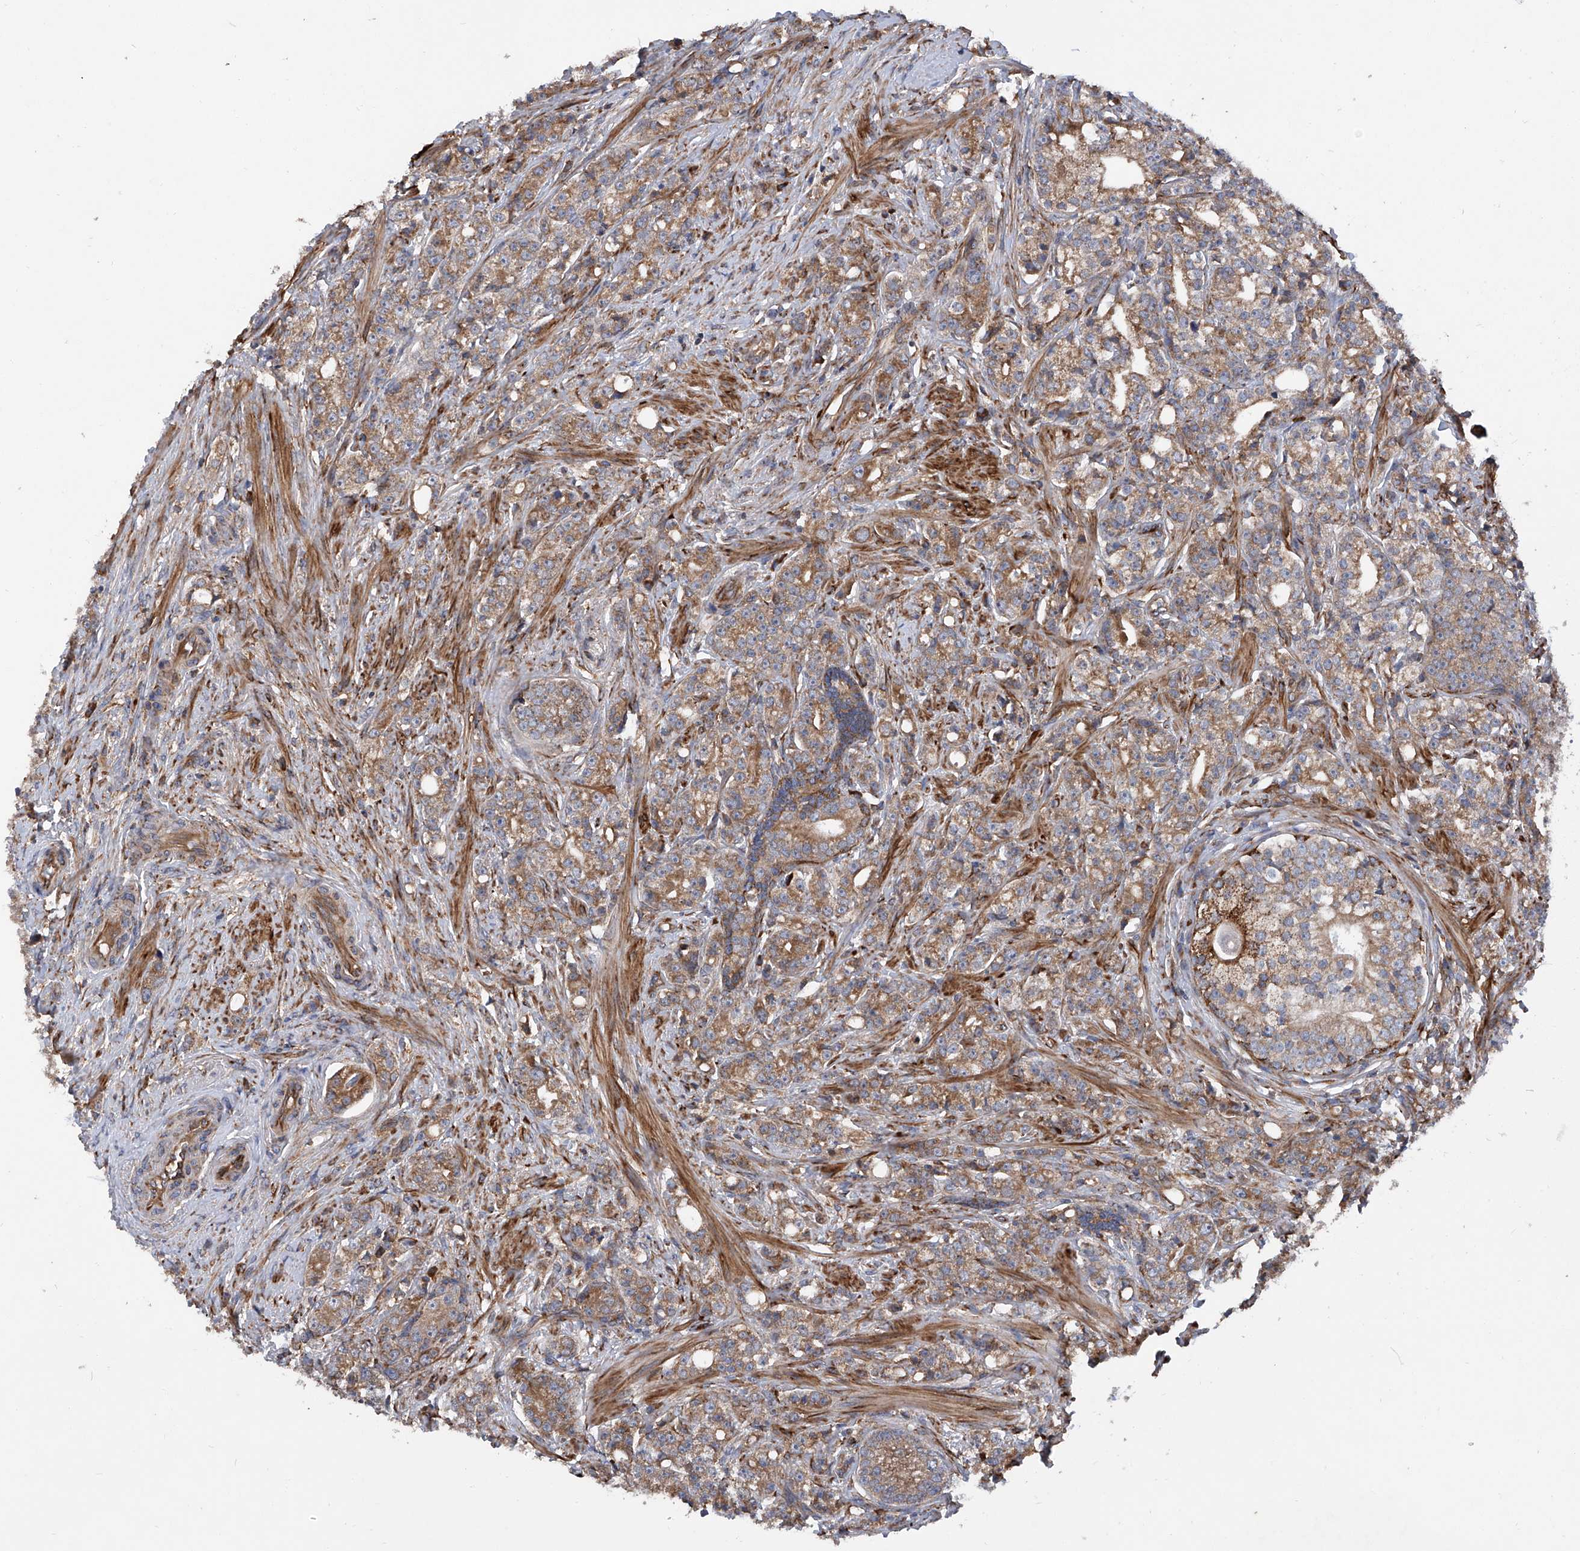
{"staining": {"intensity": "moderate", "quantity": "25%-75%", "location": "cytoplasmic/membranous"}, "tissue": "prostate cancer", "cell_type": "Tumor cells", "image_type": "cancer", "snomed": [{"axis": "morphology", "description": "Adenocarcinoma, High grade"}, {"axis": "topography", "description": "Prostate"}], "caption": "Immunohistochemical staining of human prostate cancer displays medium levels of moderate cytoplasmic/membranous protein staining in approximately 25%-75% of tumor cells. The staining is performed using DAB brown chromogen to label protein expression. The nuclei are counter-stained blue using hematoxylin.", "gene": "ASCC3", "patient": {"sex": "male", "age": 69}}